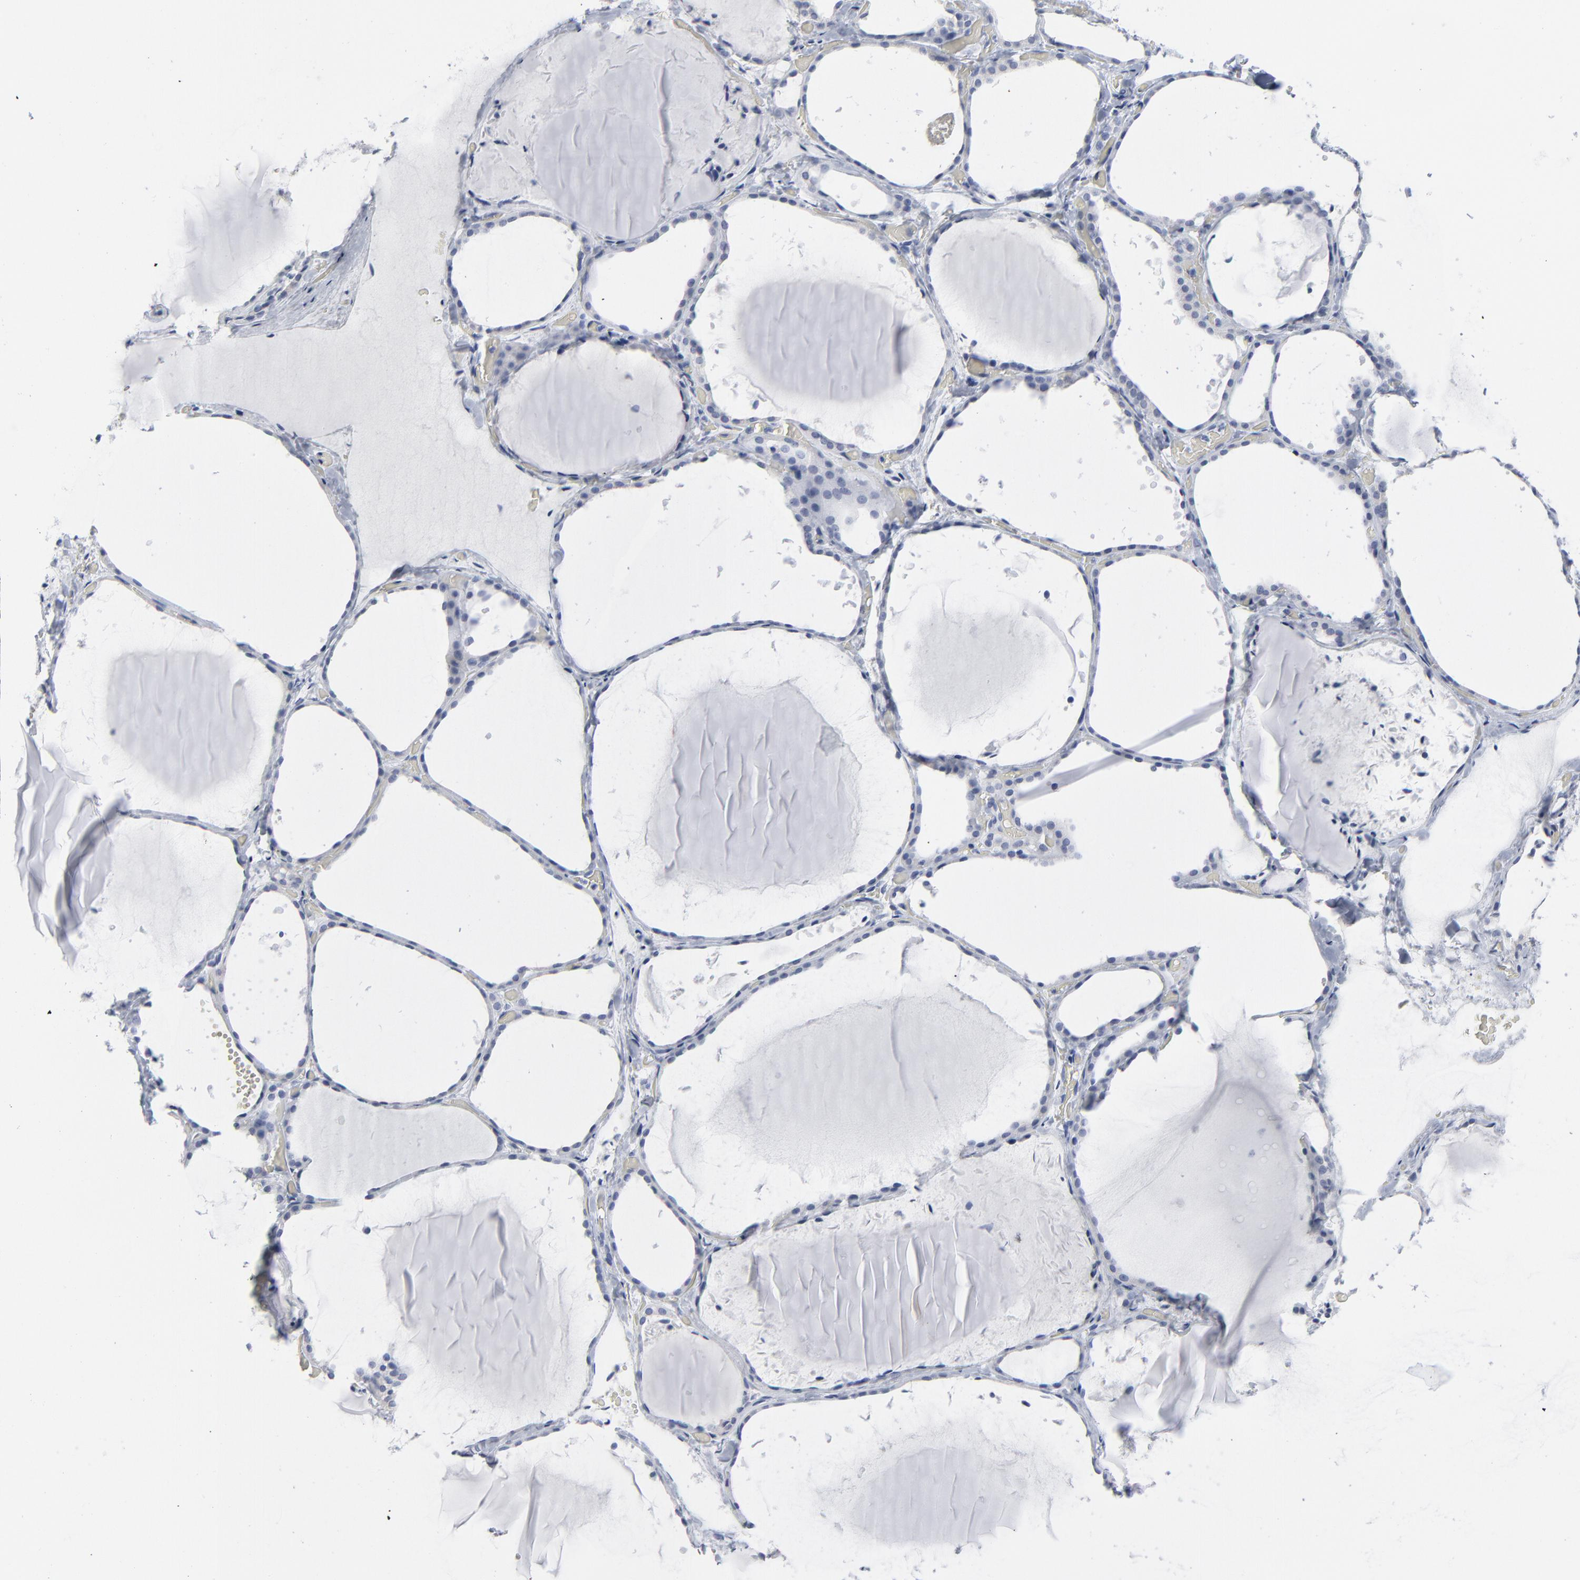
{"staining": {"intensity": "negative", "quantity": "none", "location": "none"}, "tissue": "thyroid gland", "cell_type": "Glandular cells", "image_type": "normal", "snomed": [{"axis": "morphology", "description": "Normal tissue, NOS"}, {"axis": "topography", "description": "Thyroid gland"}], "caption": "A photomicrograph of thyroid gland stained for a protein shows no brown staining in glandular cells.", "gene": "PAGE1", "patient": {"sex": "female", "age": 22}}